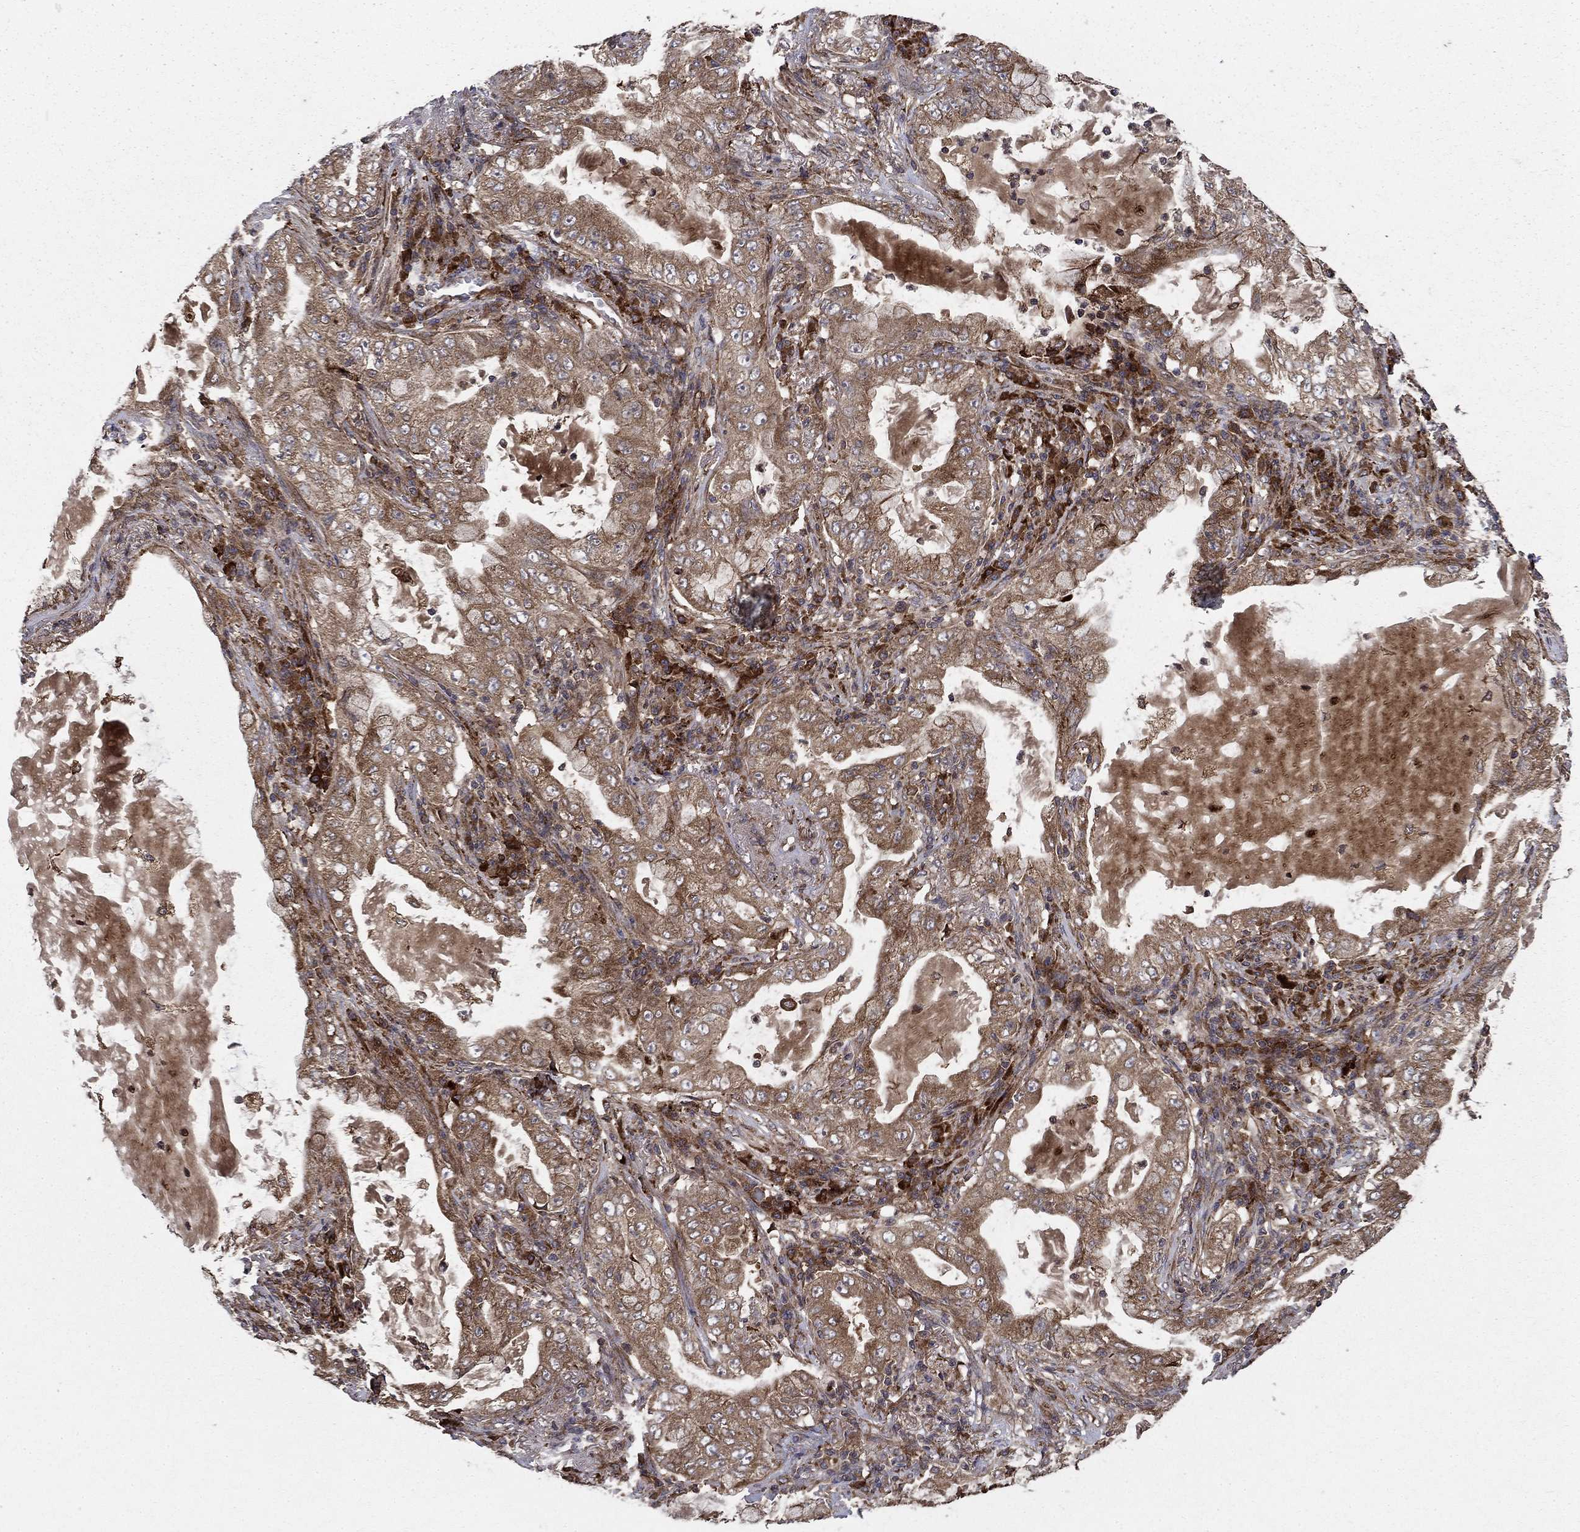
{"staining": {"intensity": "moderate", "quantity": "25%-75%", "location": "cytoplasmic/membranous"}, "tissue": "lung cancer", "cell_type": "Tumor cells", "image_type": "cancer", "snomed": [{"axis": "morphology", "description": "Adenocarcinoma, NOS"}, {"axis": "topography", "description": "Lung"}], "caption": "A medium amount of moderate cytoplasmic/membranous expression is identified in about 25%-75% of tumor cells in lung cancer (adenocarcinoma) tissue.", "gene": "BABAM2", "patient": {"sex": "female", "age": 73}}